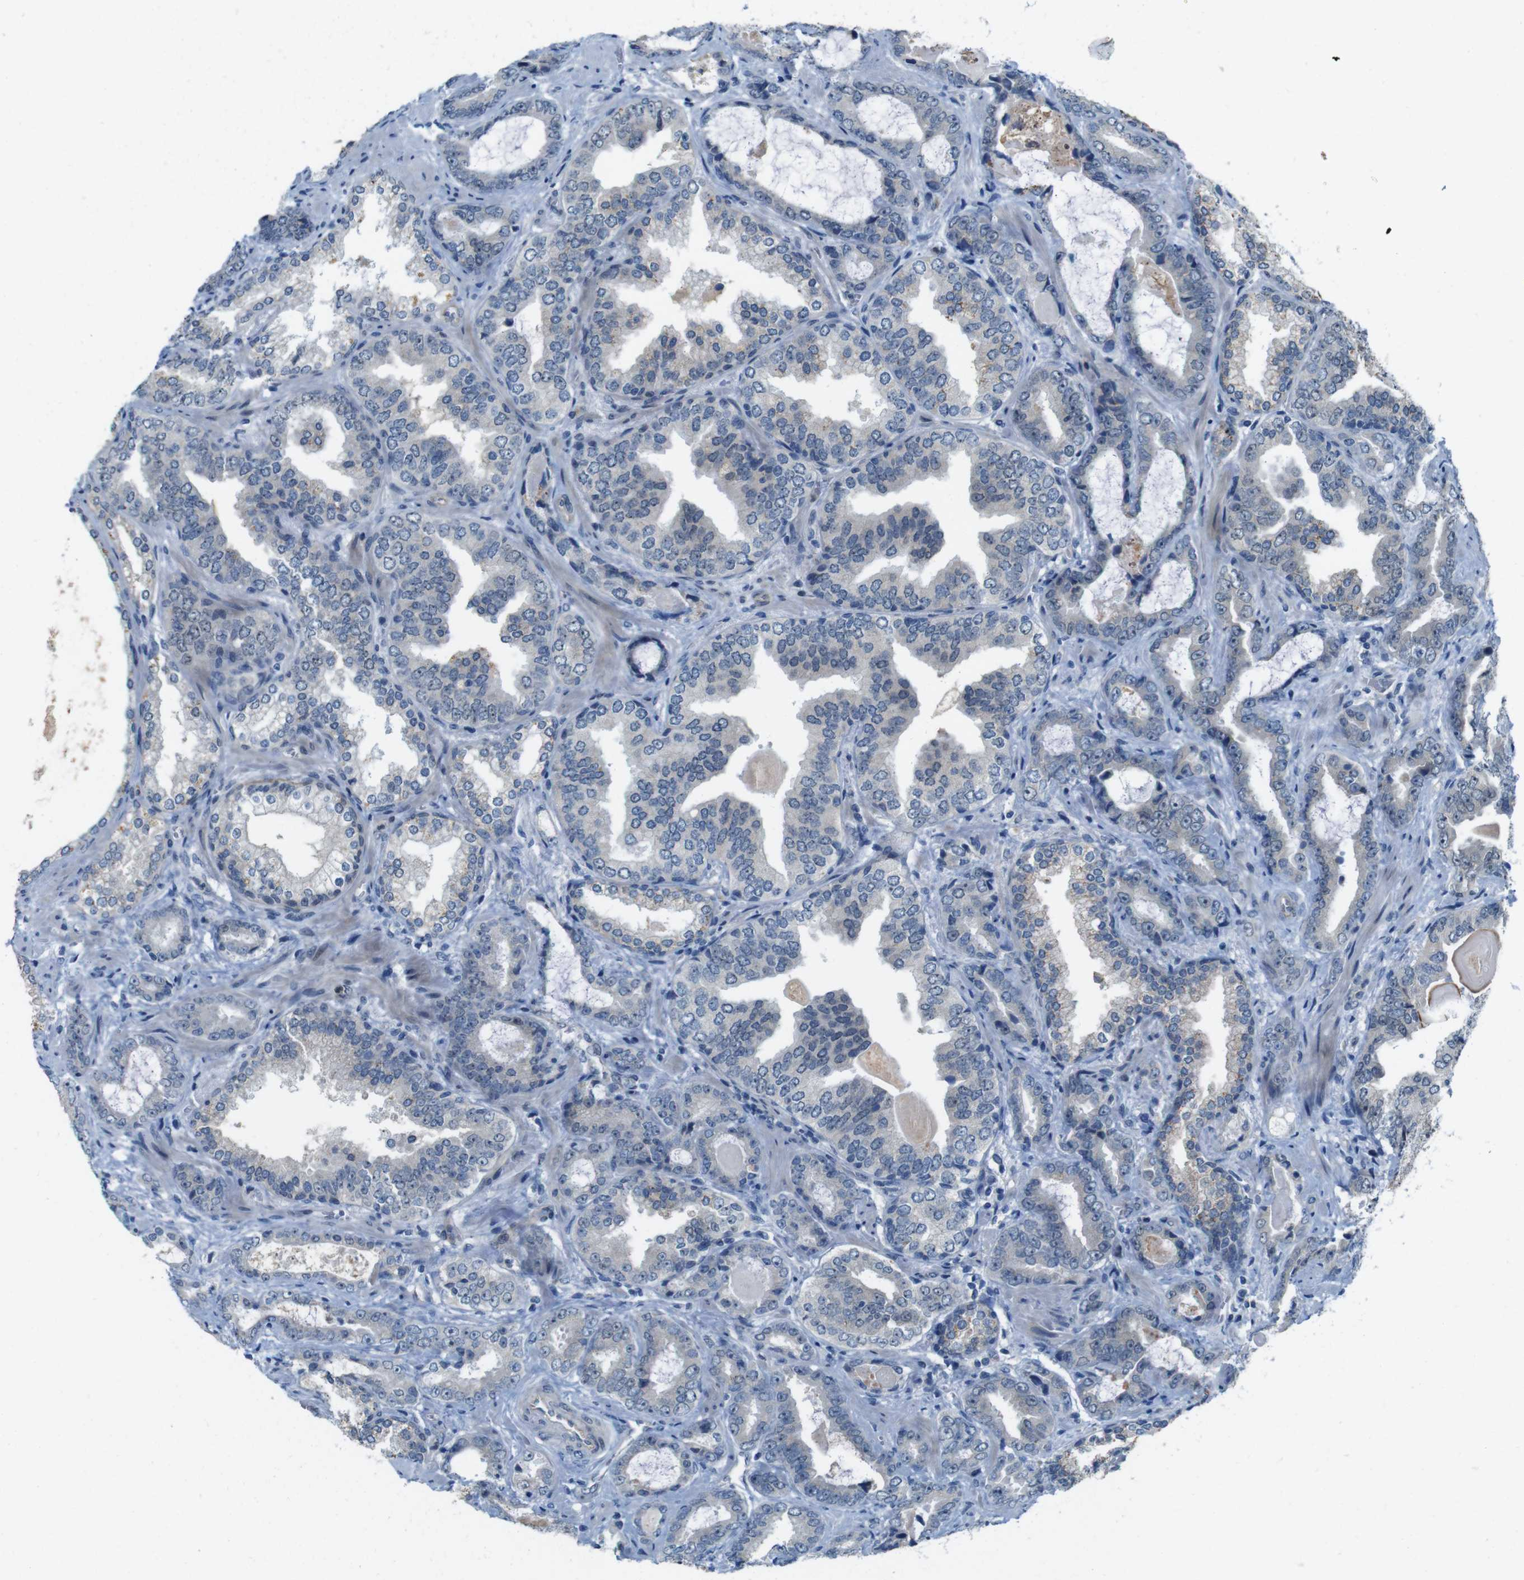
{"staining": {"intensity": "negative", "quantity": "none", "location": "none"}, "tissue": "prostate cancer", "cell_type": "Tumor cells", "image_type": "cancer", "snomed": [{"axis": "morphology", "description": "Adenocarcinoma, Low grade"}, {"axis": "topography", "description": "Prostate"}], "caption": "Tumor cells are negative for protein expression in human adenocarcinoma (low-grade) (prostate).", "gene": "SKI", "patient": {"sex": "male", "age": 60}}